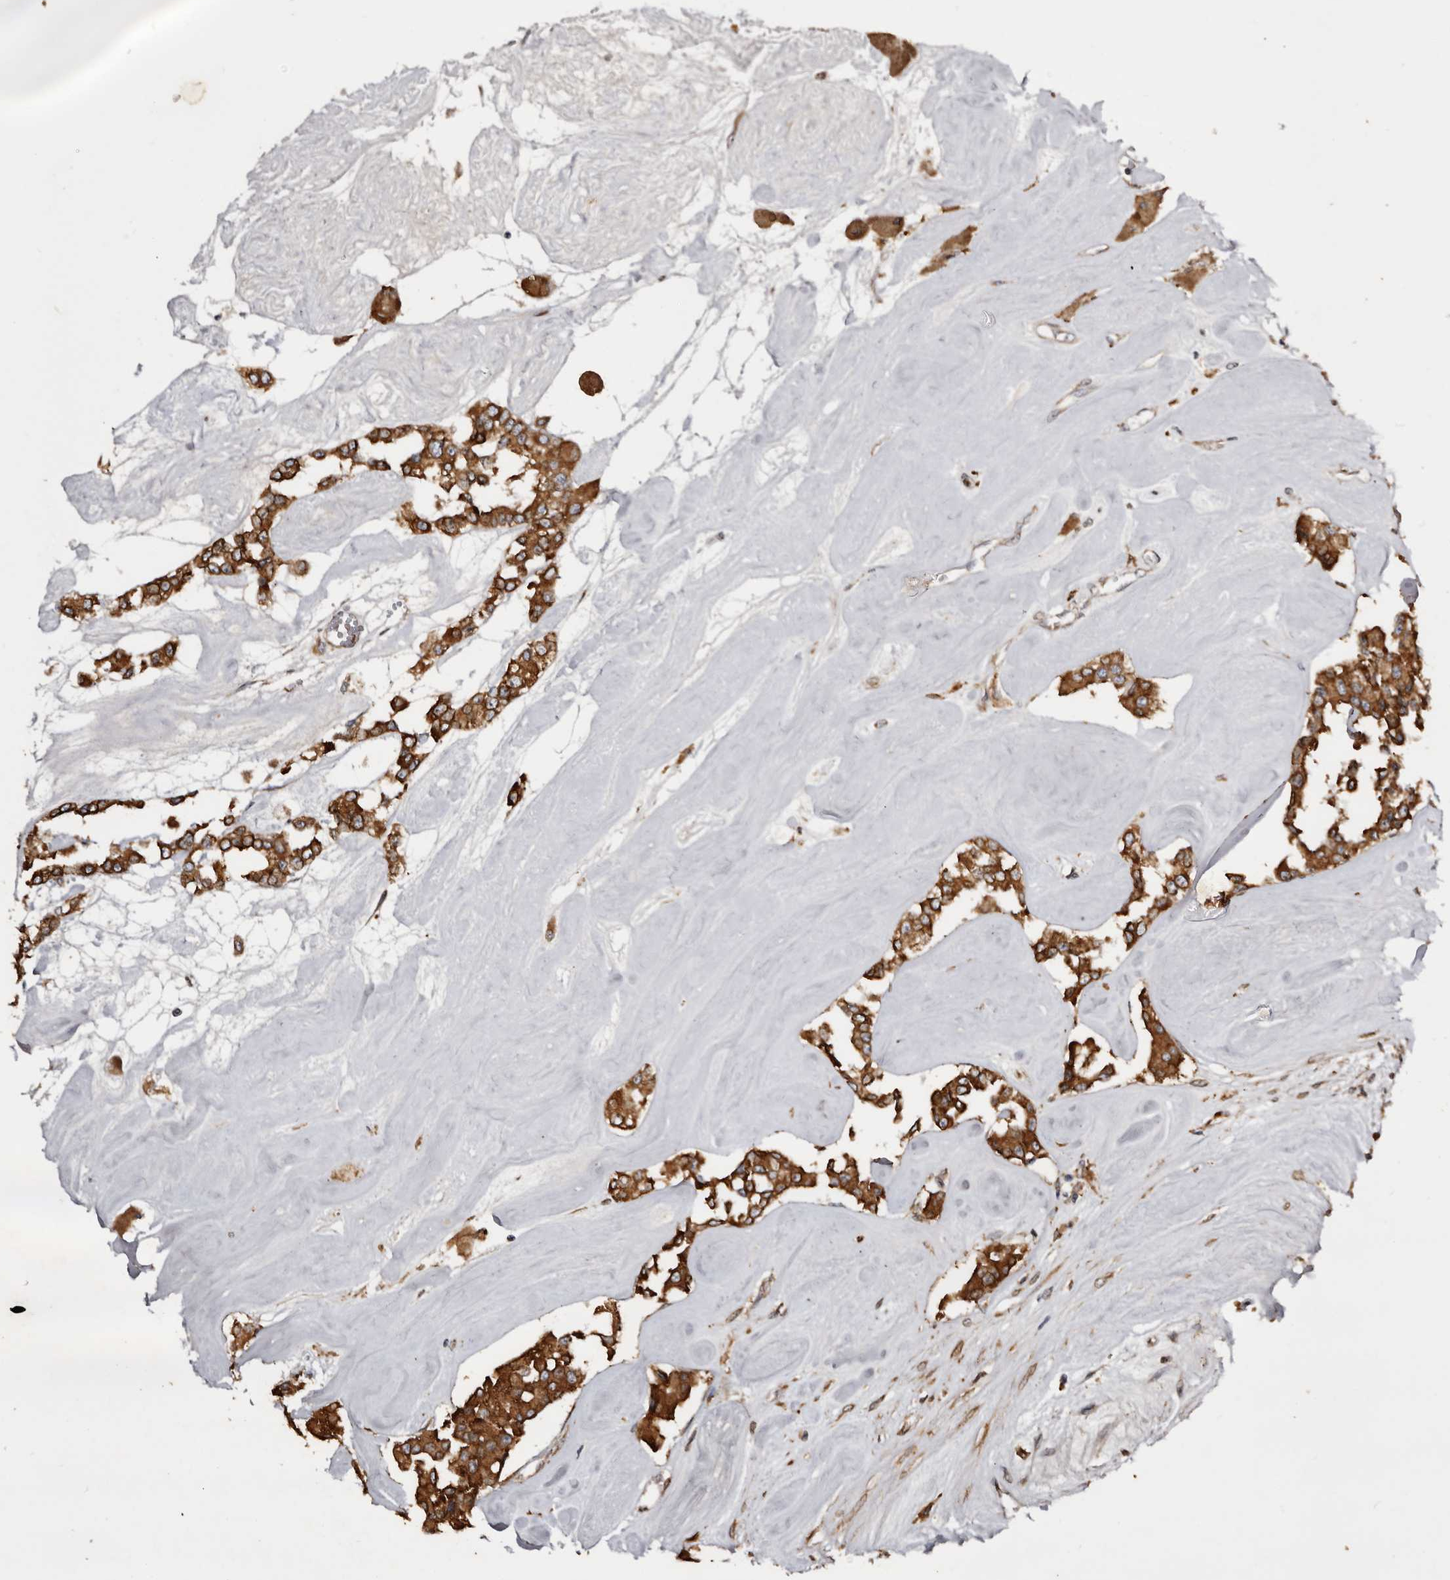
{"staining": {"intensity": "strong", "quantity": ">75%", "location": "cytoplasmic/membranous"}, "tissue": "carcinoid", "cell_type": "Tumor cells", "image_type": "cancer", "snomed": [{"axis": "morphology", "description": "Carcinoid, malignant, NOS"}, {"axis": "topography", "description": "Pancreas"}], "caption": "A photomicrograph of malignant carcinoid stained for a protein demonstrates strong cytoplasmic/membranous brown staining in tumor cells.", "gene": "INKA2", "patient": {"sex": "male", "age": 41}}